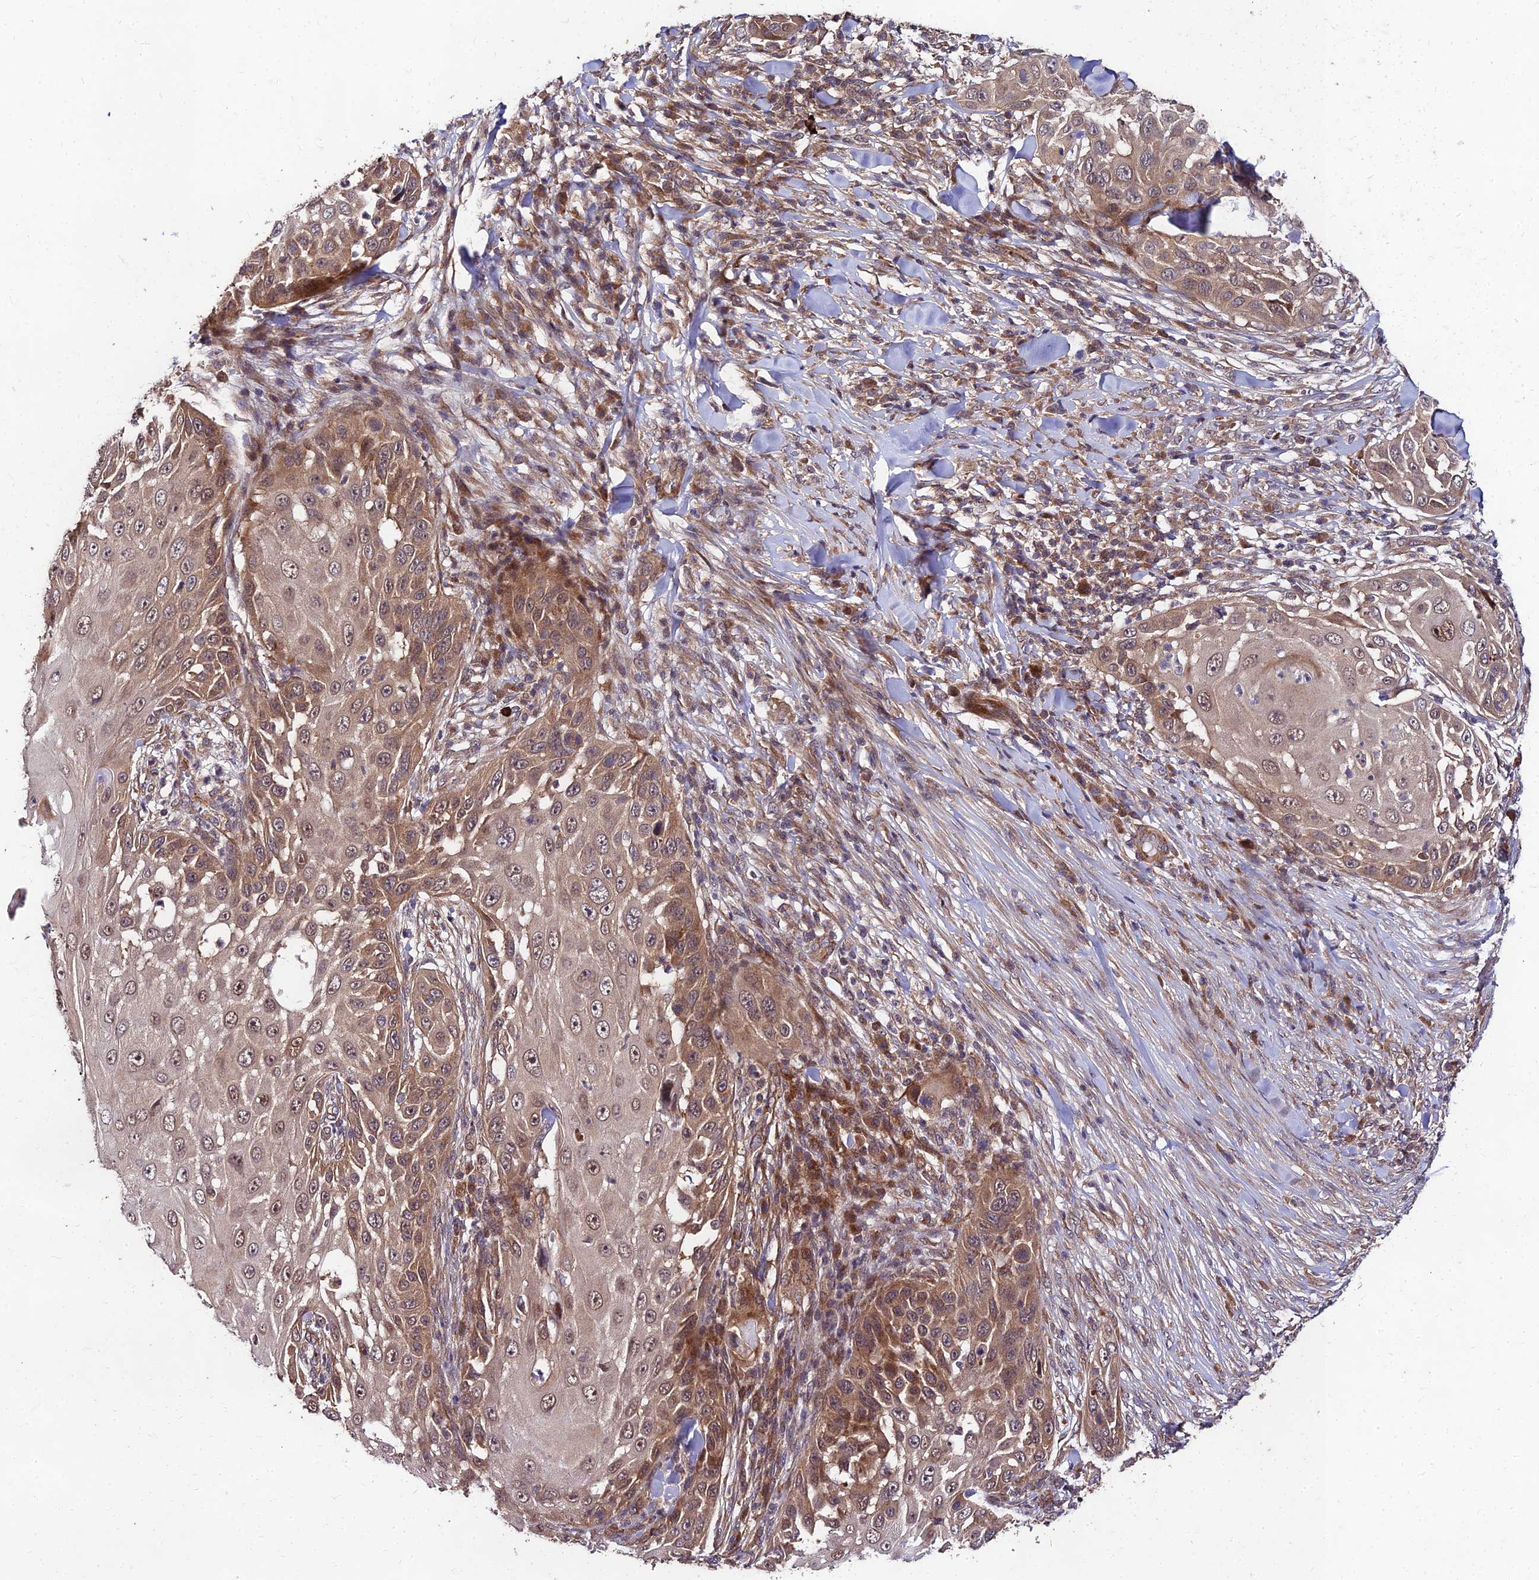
{"staining": {"intensity": "moderate", "quantity": ">75%", "location": "cytoplasmic/membranous,nuclear"}, "tissue": "skin cancer", "cell_type": "Tumor cells", "image_type": "cancer", "snomed": [{"axis": "morphology", "description": "Squamous cell carcinoma, NOS"}, {"axis": "topography", "description": "Skin"}], "caption": "The histopathology image exhibits staining of skin cancer (squamous cell carcinoma), revealing moderate cytoplasmic/membranous and nuclear protein expression (brown color) within tumor cells. (Brightfield microscopy of DAB IHC at high magnification).", "gene": "MKKS", "patient": {"sex": "female", "age": 44}}